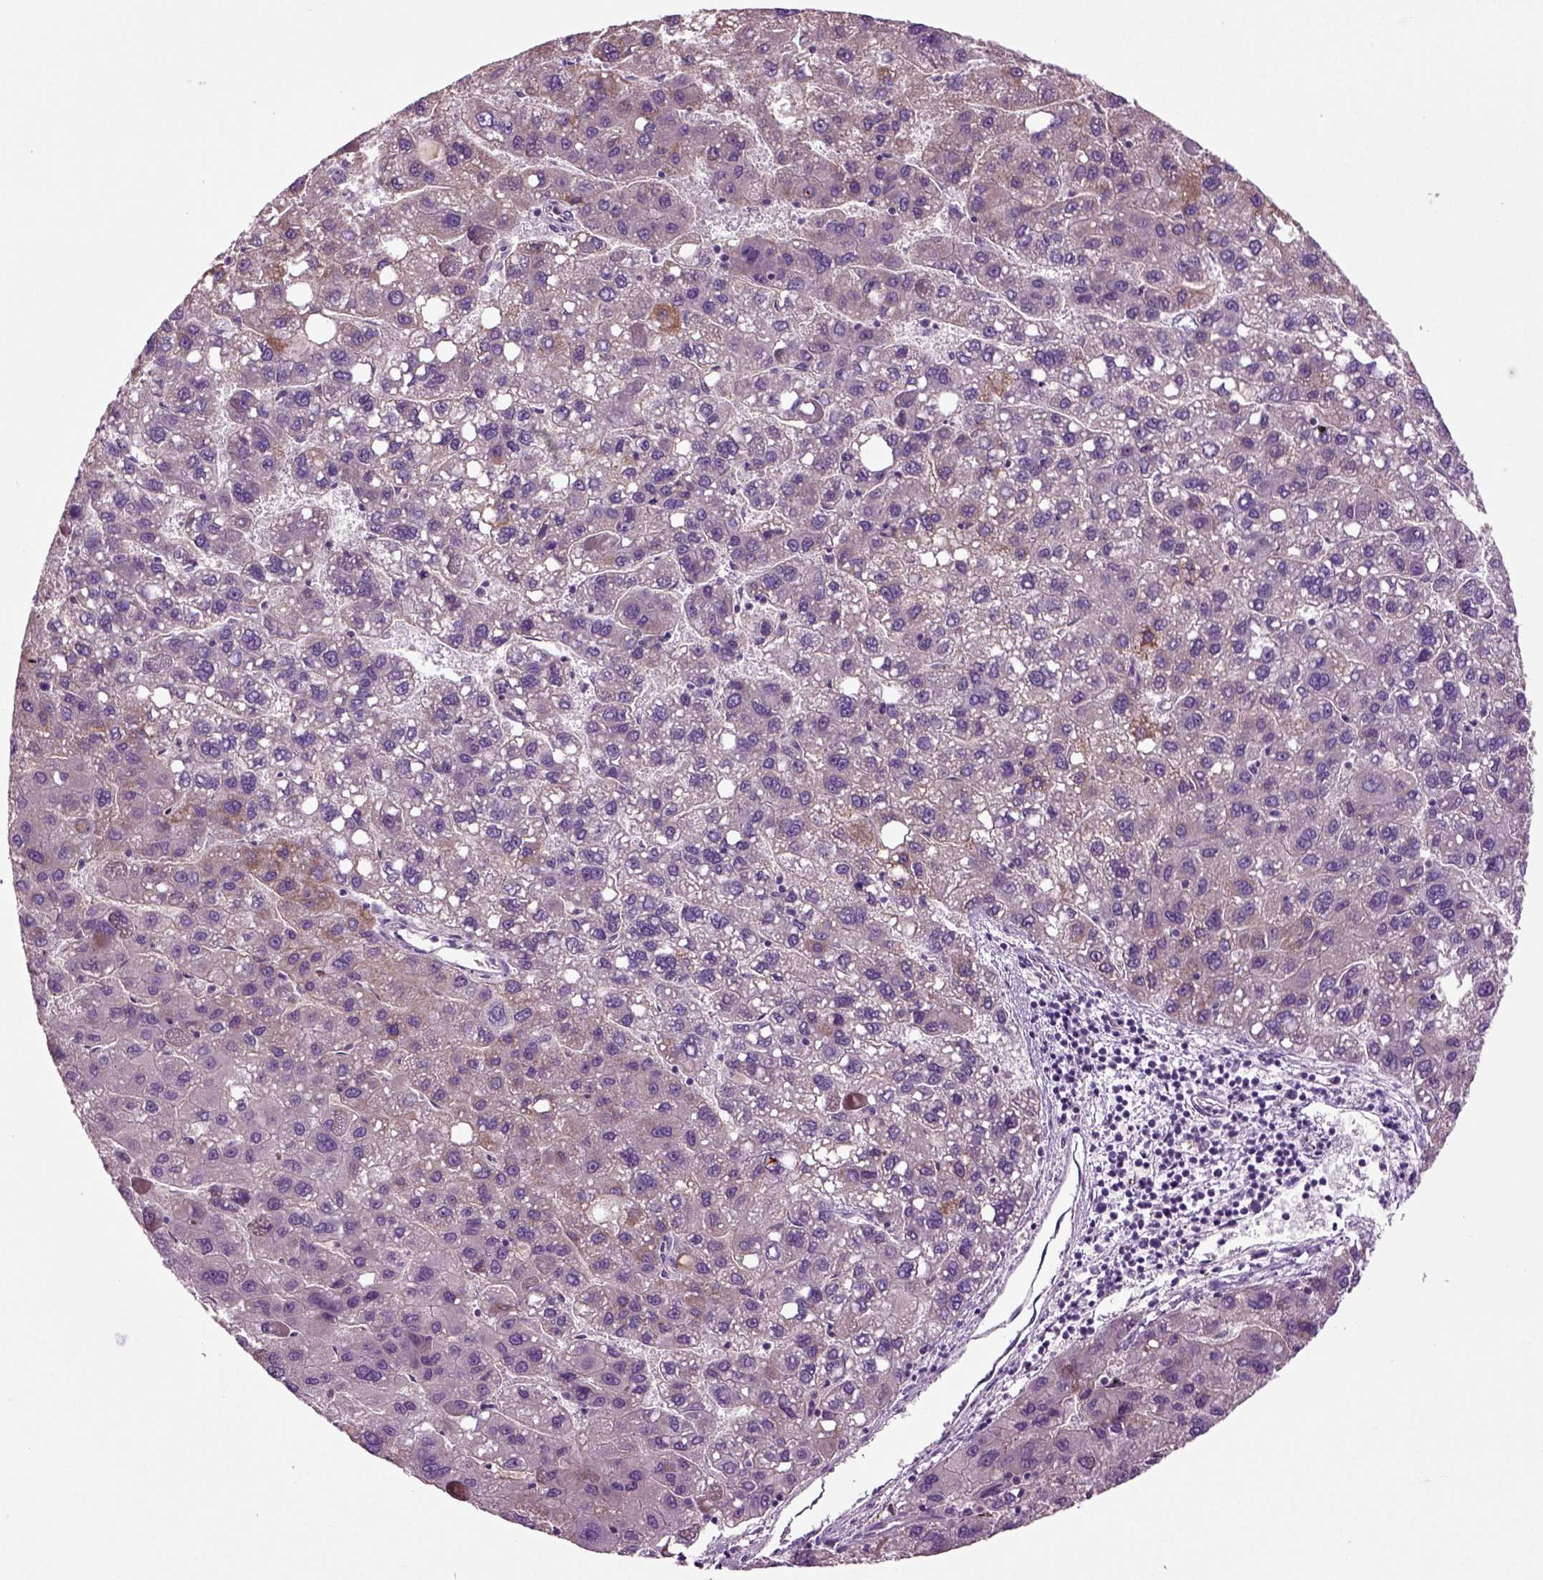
{"staining": {"intensity": "weak", "quantity": "<25%", "location": "cytoplasmic/membranous"}, "tissue": "liver cancer", "cell_type": "Tumor cells", "image_type": "cancer", "snomed": [{"axis": "morphology", "description": "Carcinoma, Hepatocellular, NOS"}, {"axis": "topography", "description": "Liver"}], "caption": "High power microscopy histopathology image of an immunohistochemistry (IHC) micrograph of liver hepatocellular carcinoma, revealing no significant staining in tumor cells.", "gene": "COL9A2", "patient": {"sex": "female", "age": 82}}